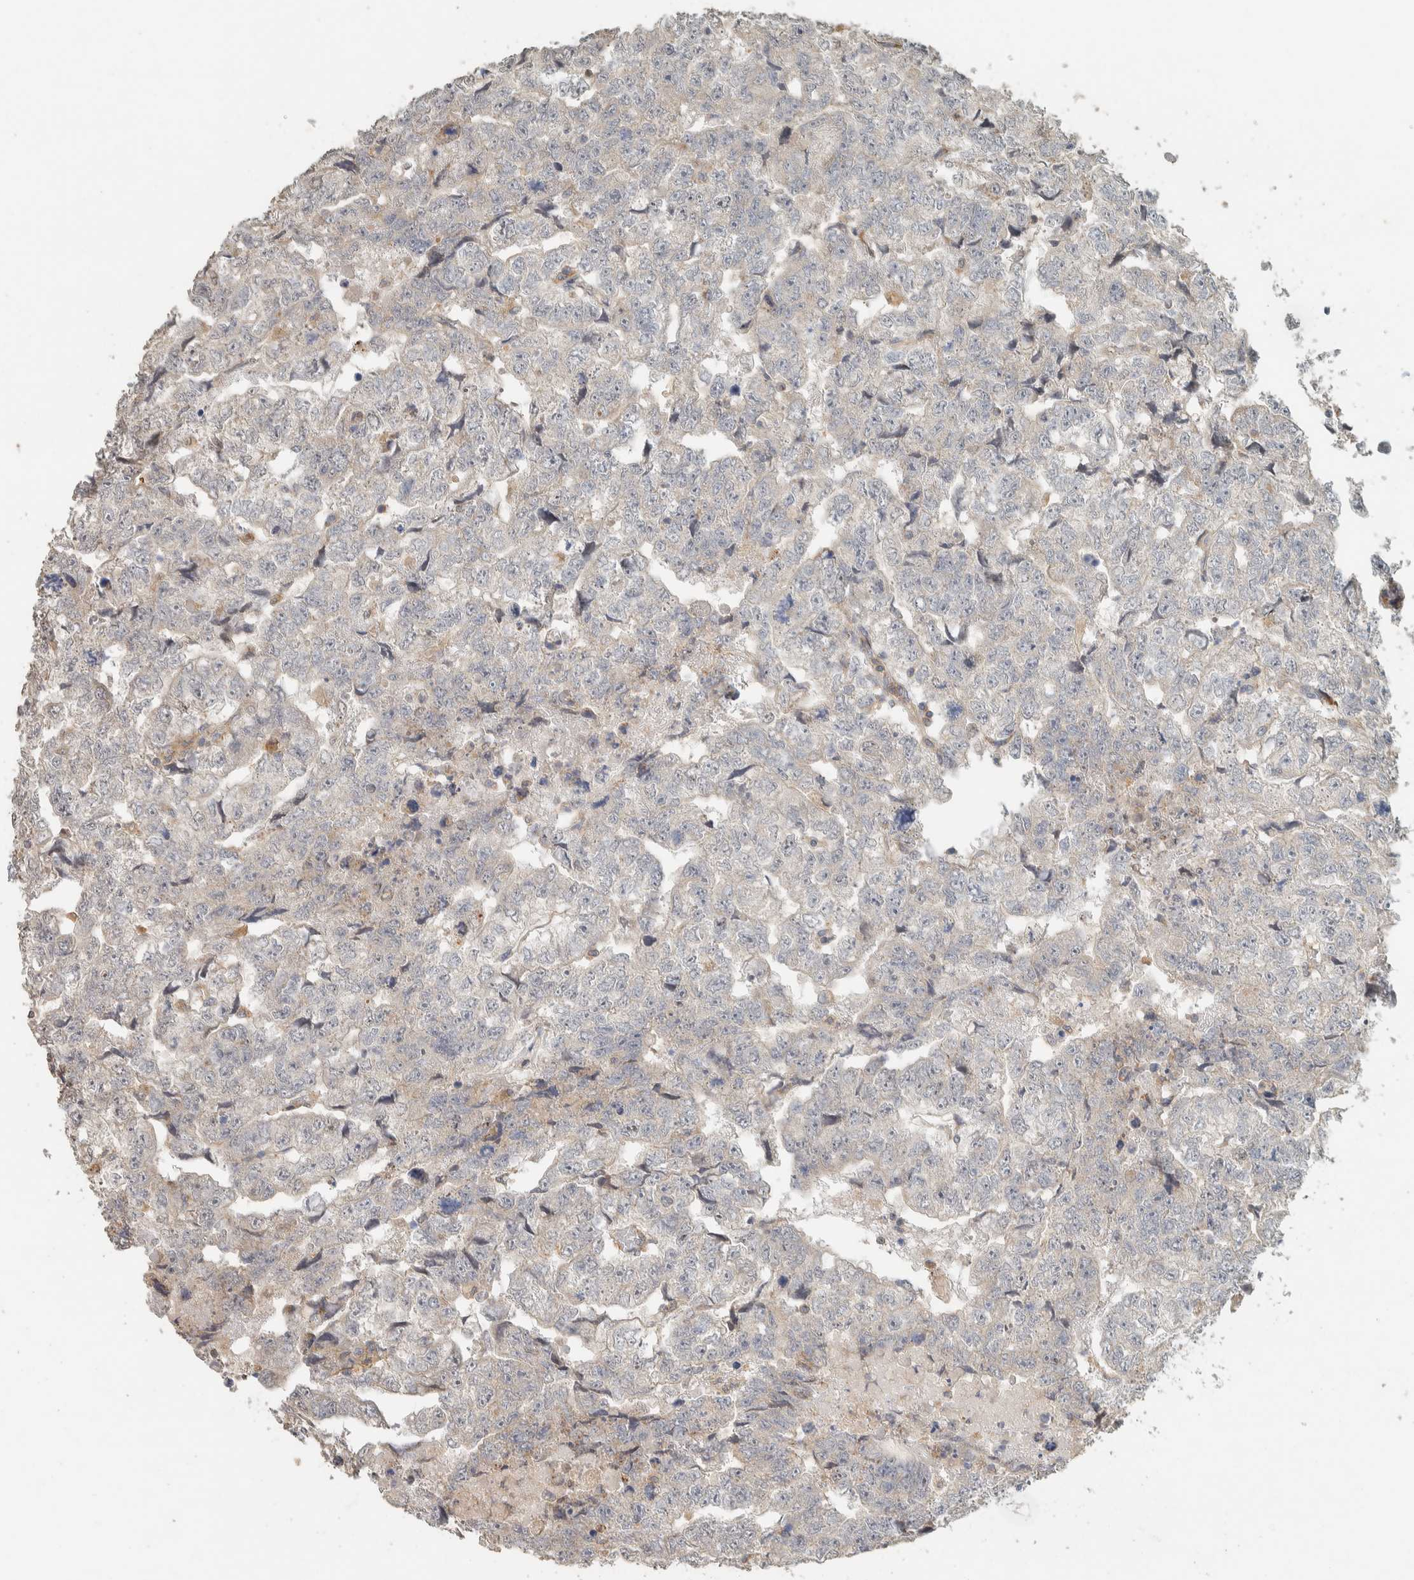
{"staining": {"intensity": "negative", "quantity": "none", "location": "none"}, "tissue": "testis cancer", "cell_type": "Tumor cells", "image_type": "cancer", "snomed": [{"axis": "morphology", "description": "Carcinoma, Embryonal, NOS"}, {"axis": "topography", "description": "Testis"}], "caption": "DAB immunohistochemical staining of human testis embryonal carcinoma displays no significant expression in tumor cells.", "gene": "PDE7B", "patient": {"sex": "male", "age": 36}}